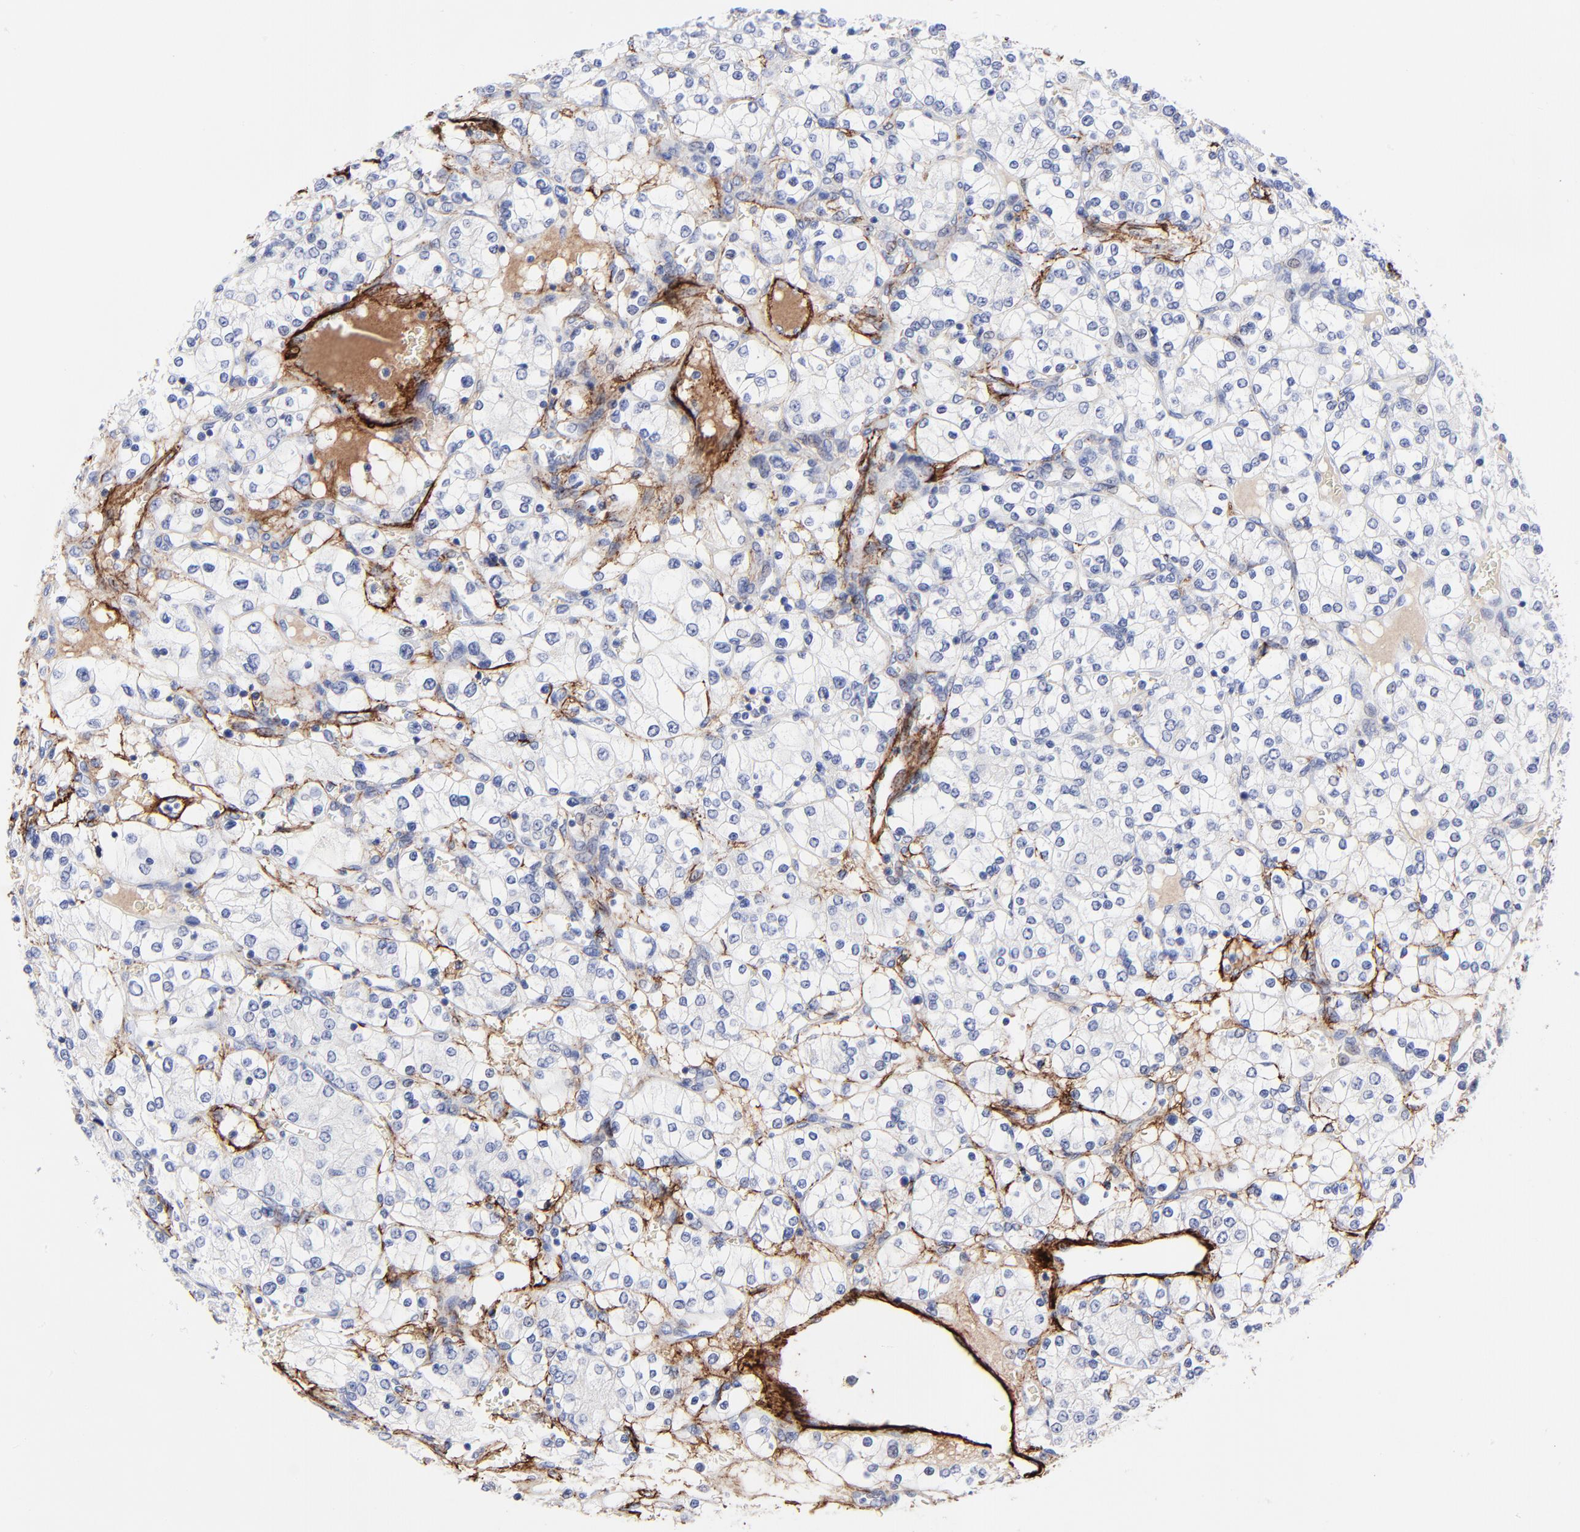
{"staining": {"intensity": "negative", "quantity": "none", "location": "none"}, "tissue": "renal cancer", "cell_type": "Tumor cells", "image_type": "cancer", "snomed": [{"axis": "morphology", "description": "Adenocarcinoma, NOS"}, {"axis": "topography", "description": "Kidney"}], "caption": "This is an immunohistochemistry photomicrograph of human renal cancer (adenocarcinoma). There is no staining in tumor cells.", "gene": "FBLN2", "patient": {"sex": "female", "age": 62}}